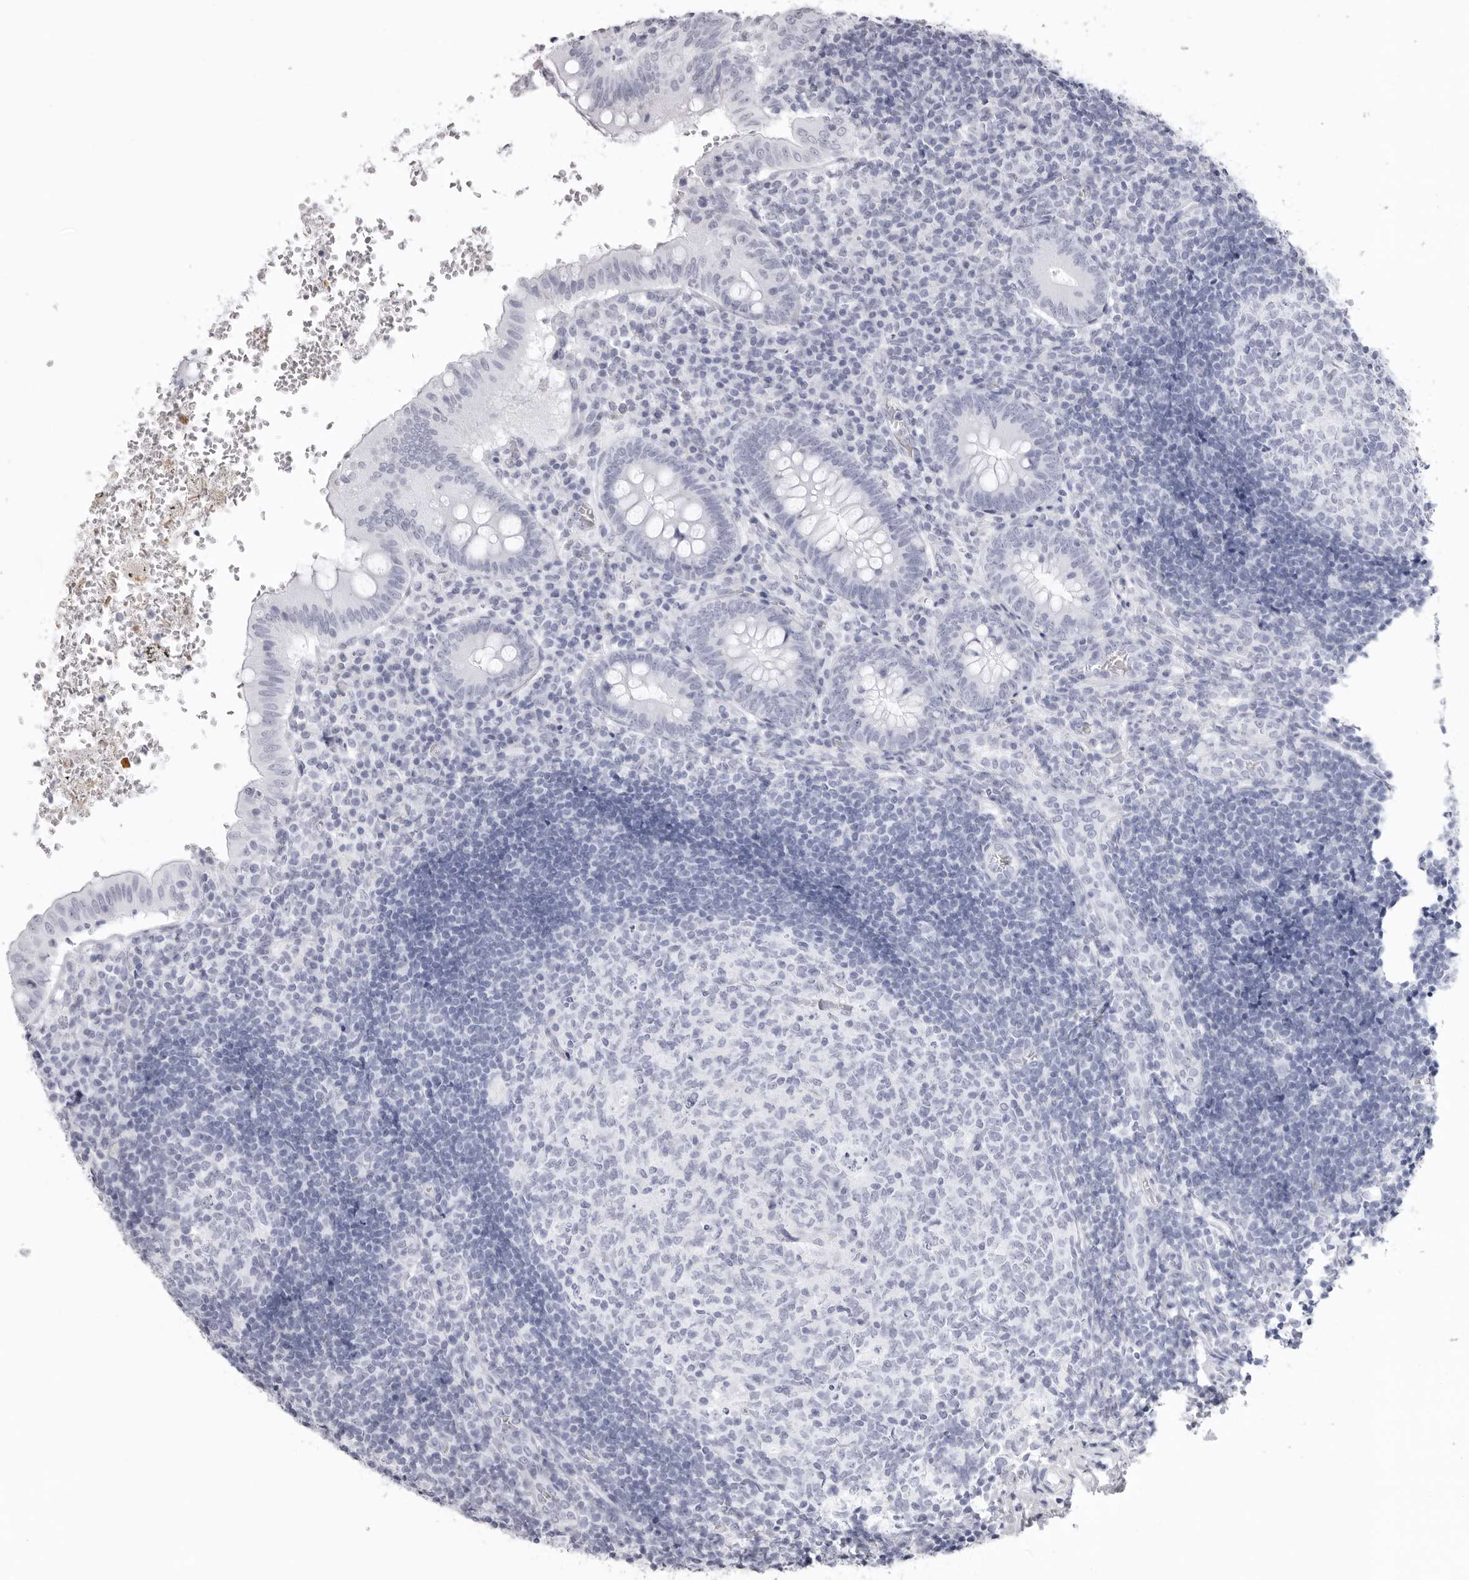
{"staining": {"intensity": "negative", "quantity": "none", "location": "none"}, "tissue": "appendix", "cell_type": "Glandular cells", "image_type": "normal", "snomed": [{"axis": "morphology", "description": "Normal tissue, NOS"}, {"axis": "topography", "description": "Appendix"}], "caption": "Immunohistochemical staining of unremarkable human appendix shows no significant staining in glandular cells. The staining was performed using DAB to visualize the protein expression in brown, while the nuclei were stained in blue with hematoxylin (Magnification: 20x).", "gene": "KLK9", "patient": {"sex": "male", "age": 8}}